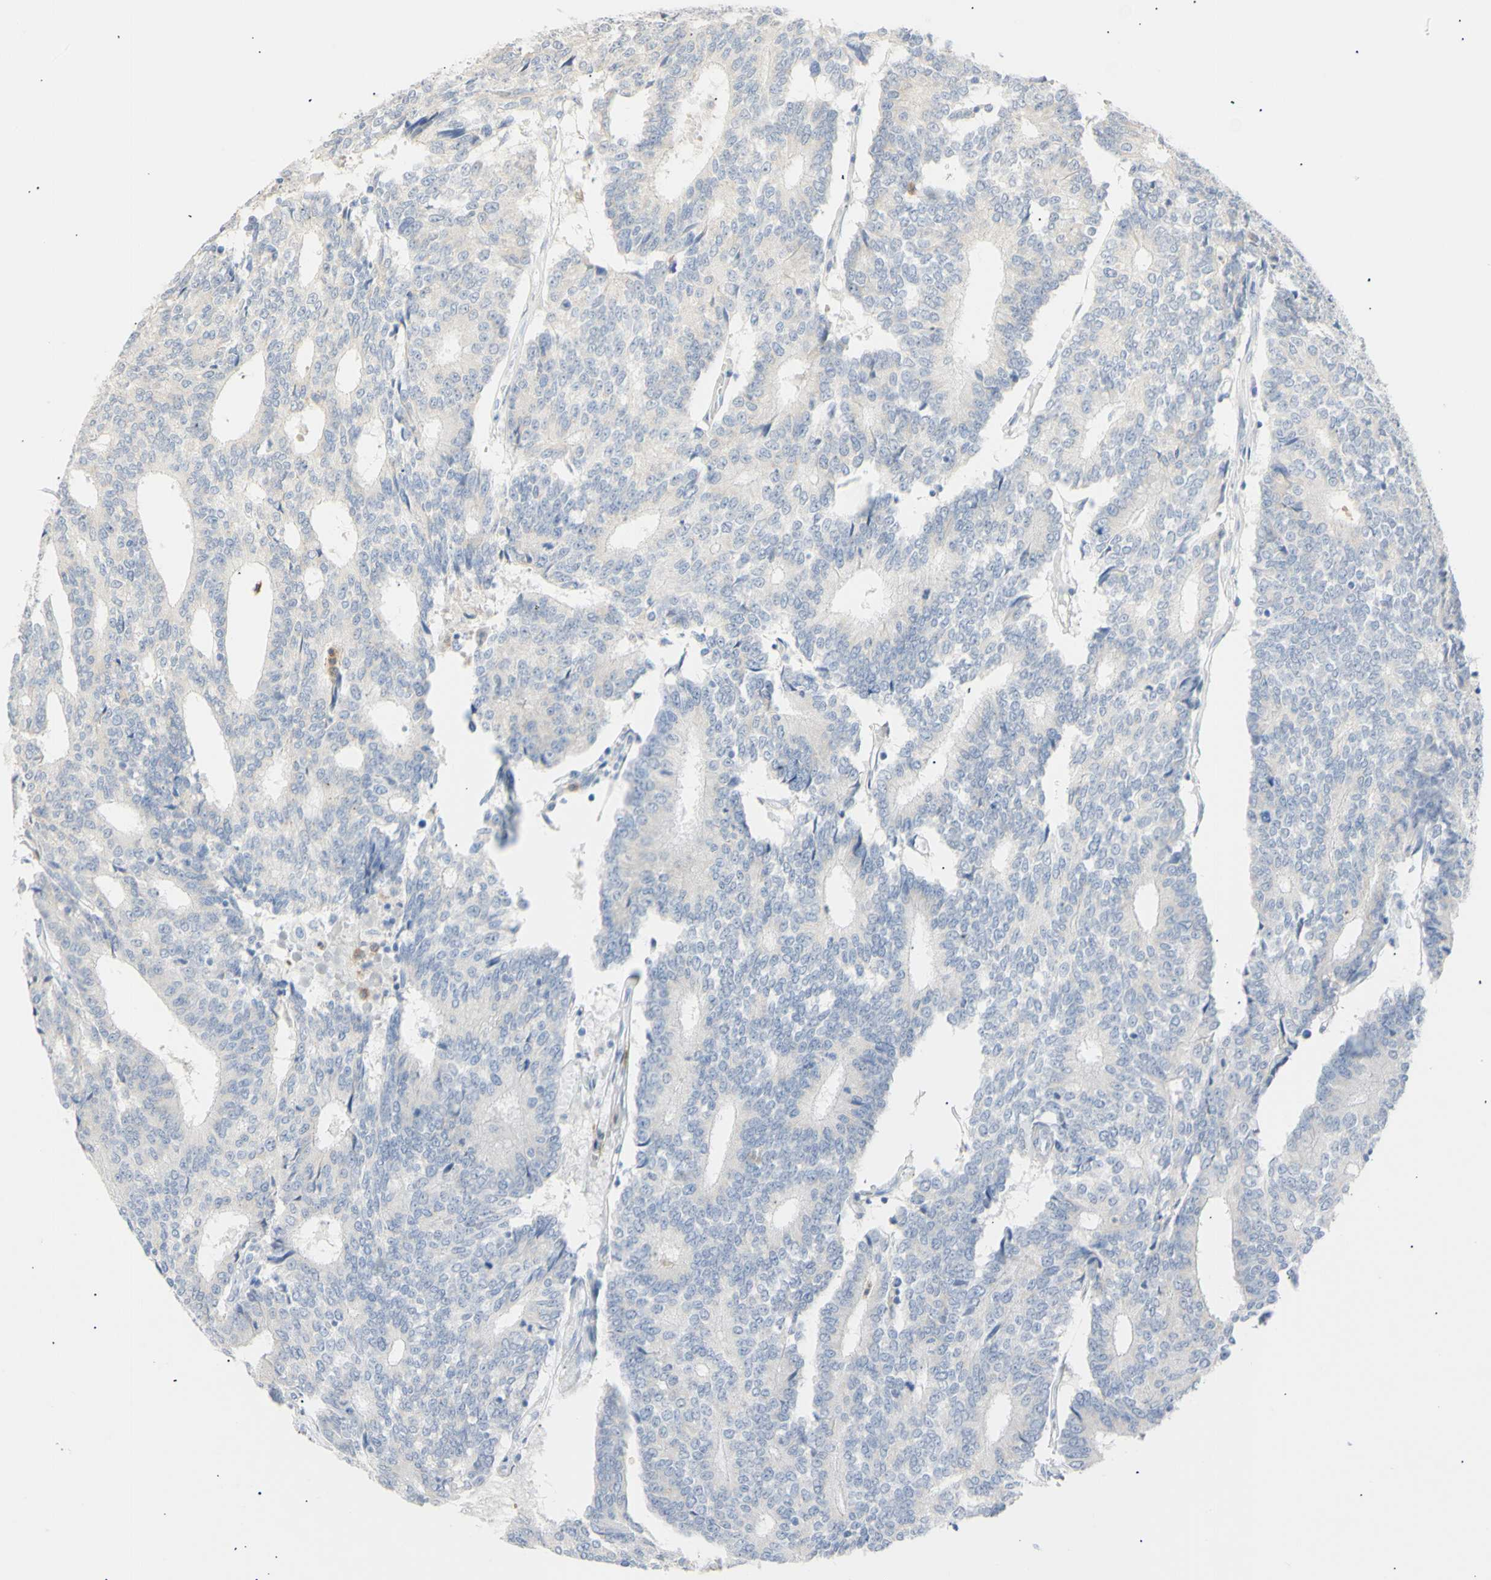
{"staining": {"intensity": "negative", "quantity": "none", "location": "none"}, "tissue": "prostate cancer", "cell_type": "Tumor cells", "image_type": "cancer", "snomed": [{"axis": "morphology", "description": "Normal tissue, NOS"}, {"axis": "morphology", "description": "Adenocarcinoma, High grade"}, {"axis": "topography", "description": "Prostate"}, {"axis": "topography", "description": "Seminal veicle"}], "caption": "This is an IHC micrograph of prostate cancer (adenocarcinoma (high-grade)). There is no staining in tumor cells.", "gene": "B4GALNT3", "patient": {"sex": "male", "age": 55}}